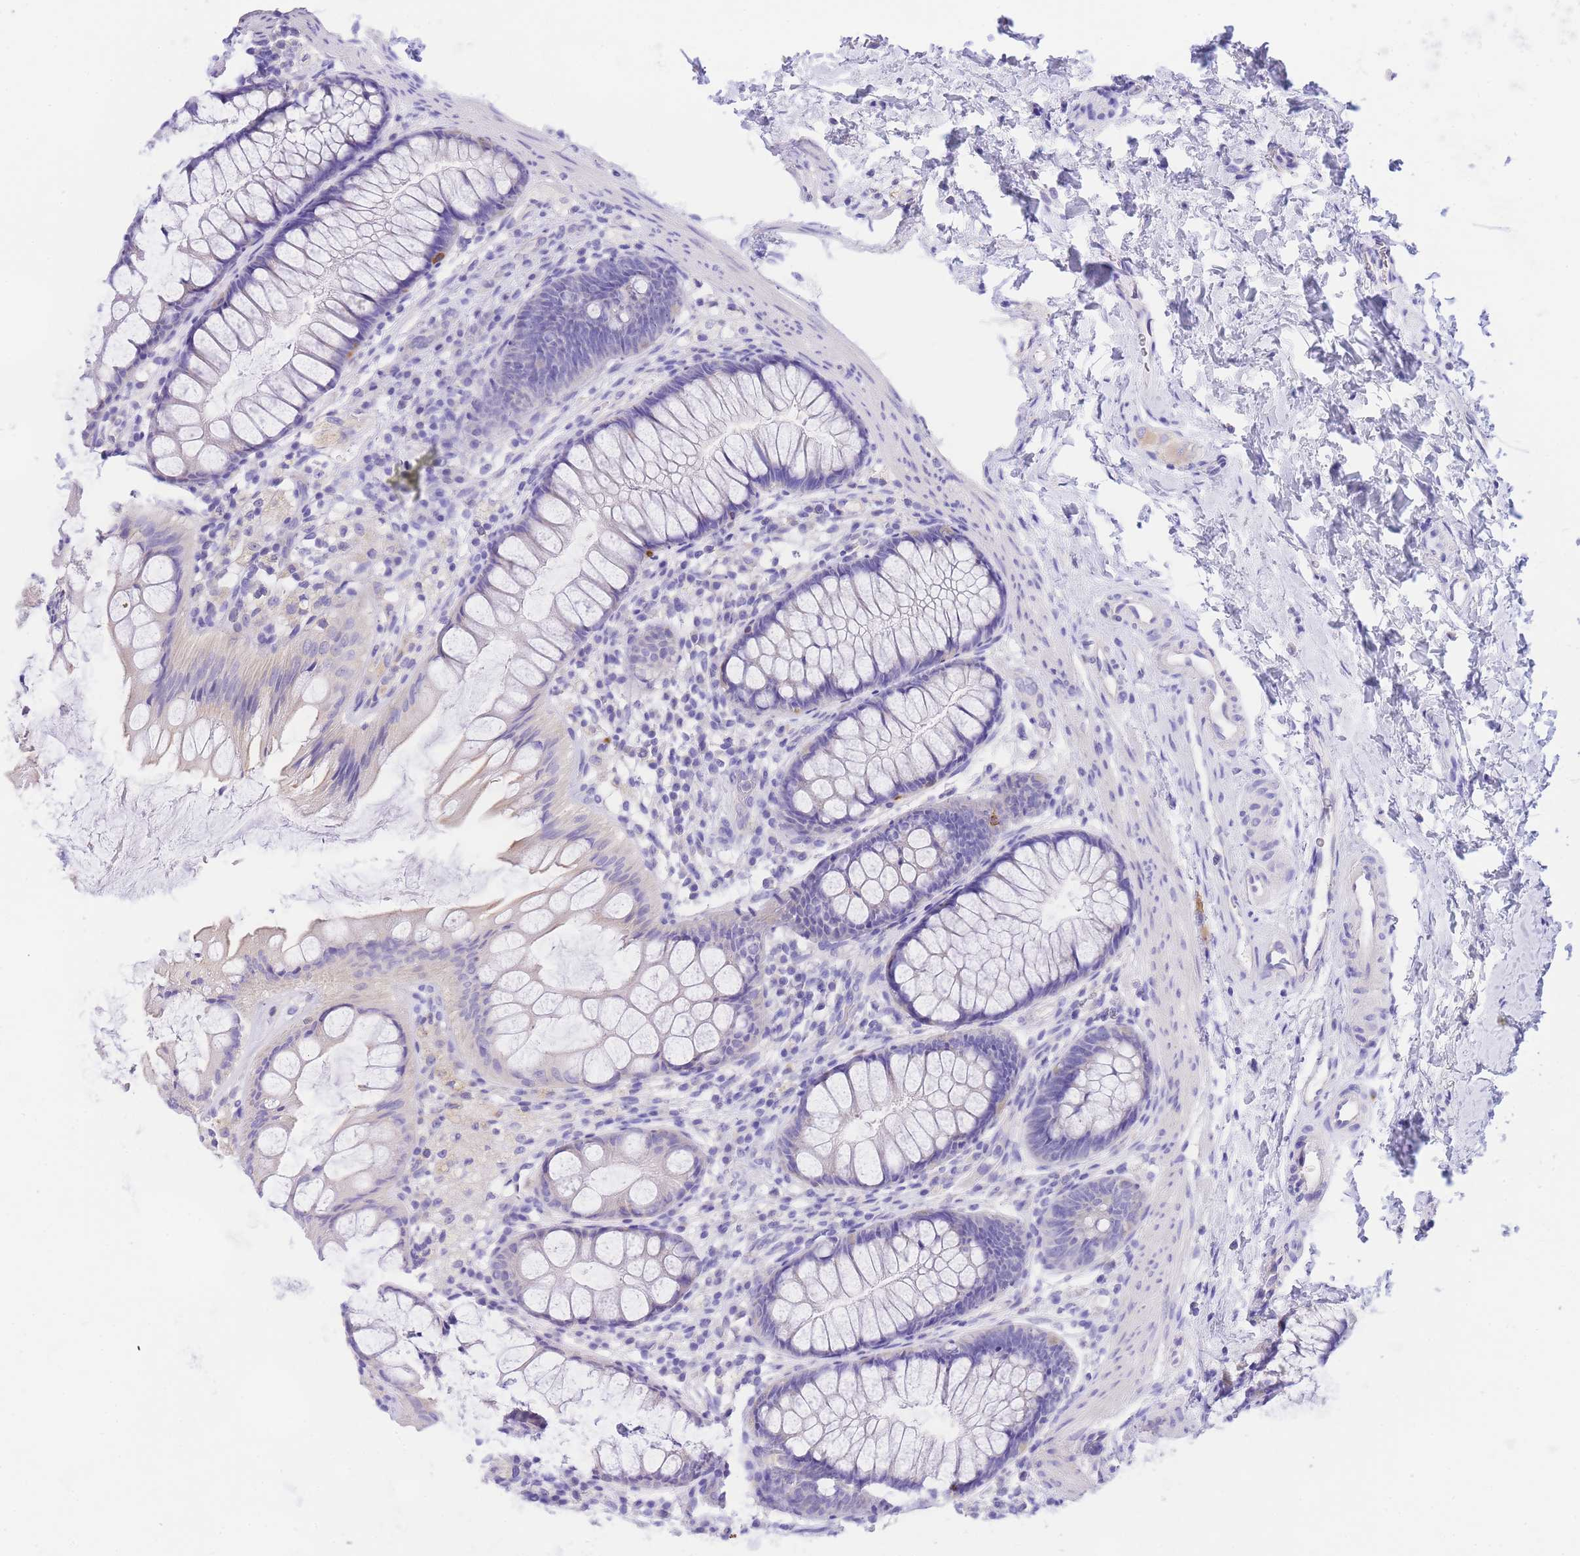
{"staining": {"intensity": "negative", "quantity": "none", "location": "none"}, "tissue": "colon", "cell_type": "Endothelial cells", "image_type": "normal", "snomed": [{"axis": "morphology", "description": "Normal tissue, NOS"}, {"axis": "topography", "description": "Colon"}], "caption": "A high-resolution photomicrograph shows immunohistochemistry staining of normal colon, which reveals no significant positivity in endothelial cells. (DAB immunohistochemistry, high magnification).", "gene": "EPN2", "patient": {"sex": "female", "age": 62}}